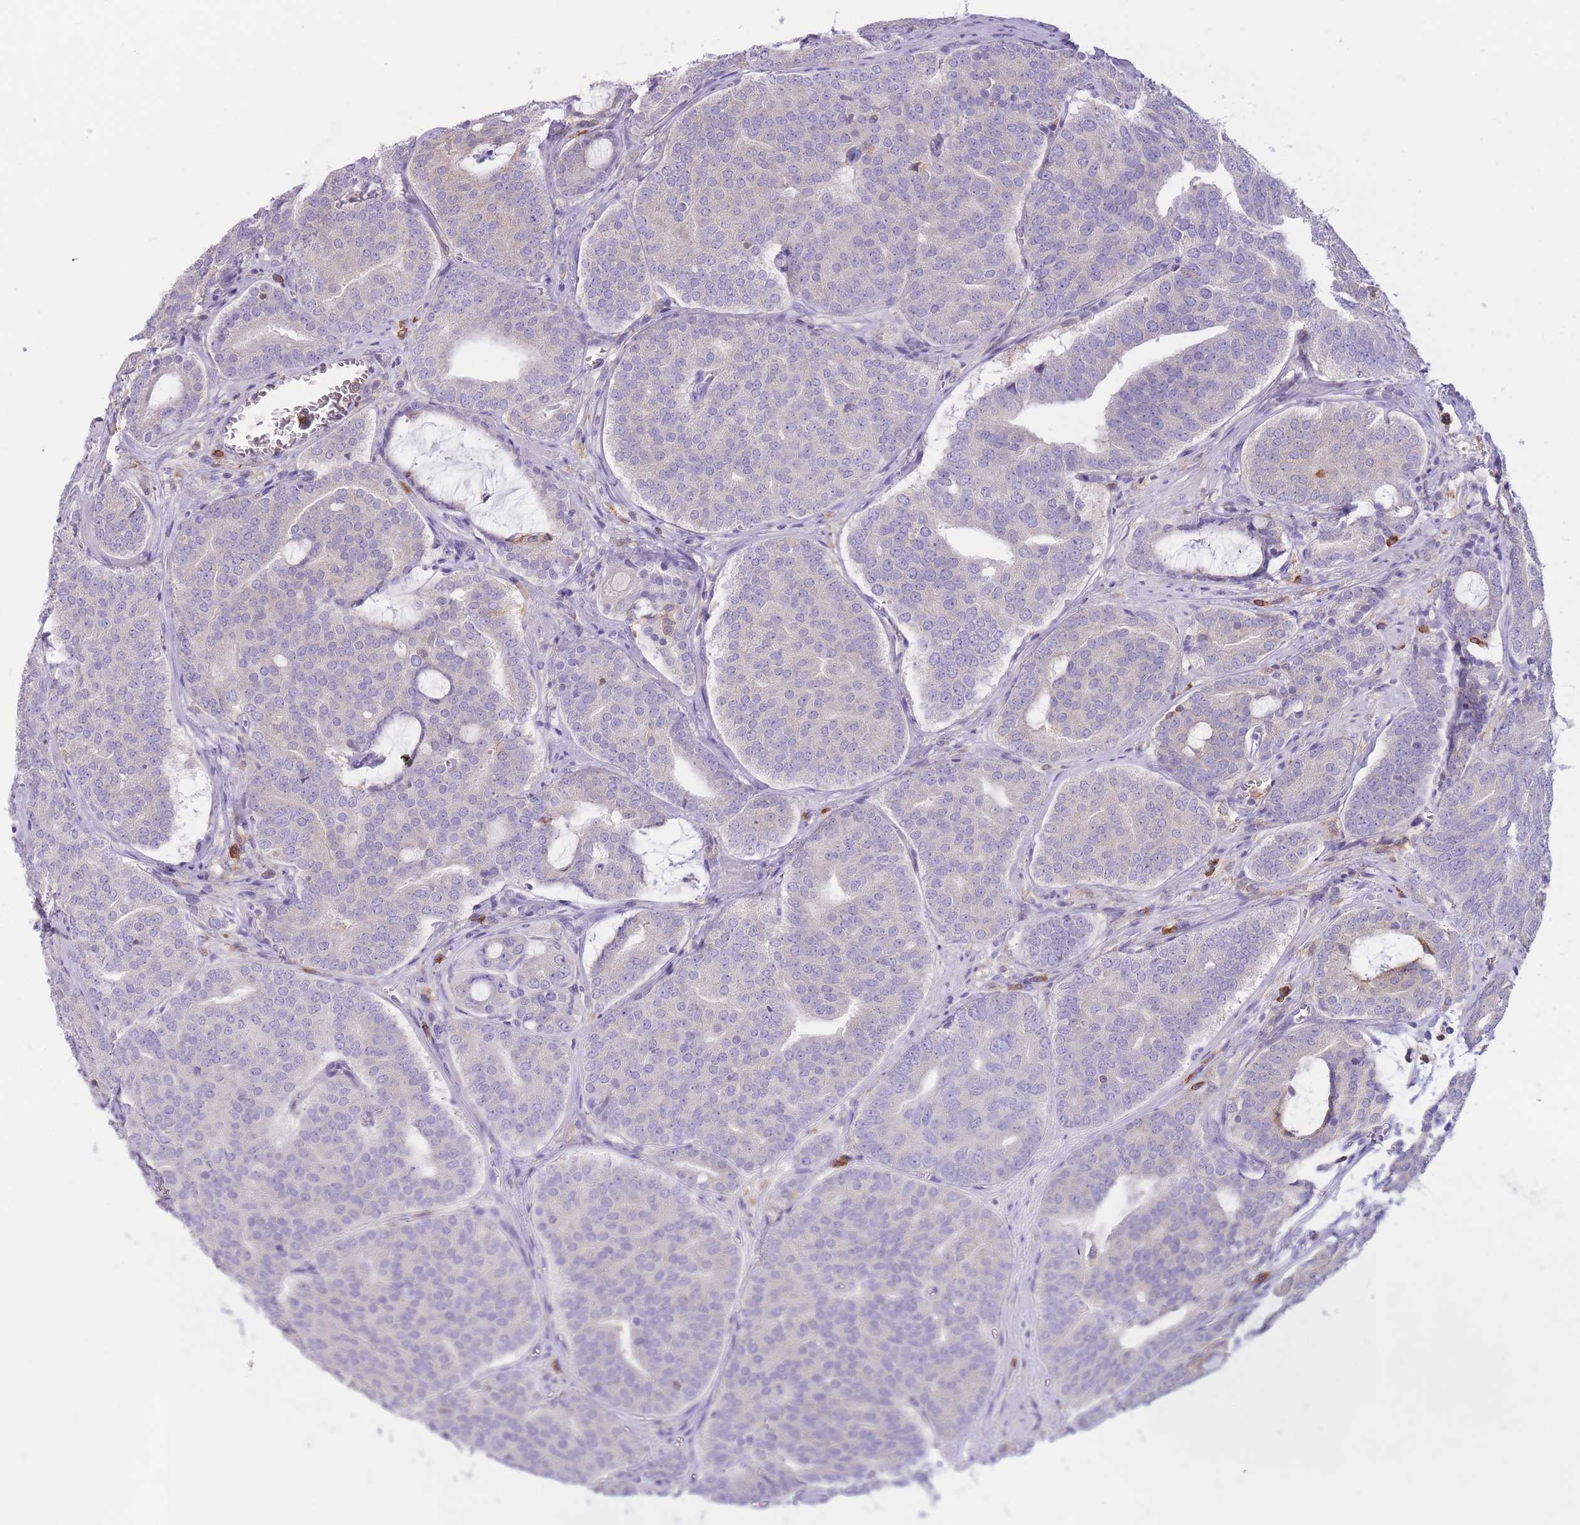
{"staining": {"intensity": "negative", "quantity": "none", "location": "none"}, "tissue": "prostate cancer", "cell_type": "Tumor cells", "image_type": "cancer", "snomed": [{"axis": "morphology", "description": "Adenocarcinoma, High grade"}, {"axis": "topography", "description": "Prostate"}], "caption": "Prostate cancer was stained to show a protein in brown. There is no significant positivity in tumor cells. (DAB (3,3'-diaminobenzidine) immunohistochemistry (IHC), high magnification).", "gene": "ST3GAL4", "patient": {"sex": "male", "age": 55}}